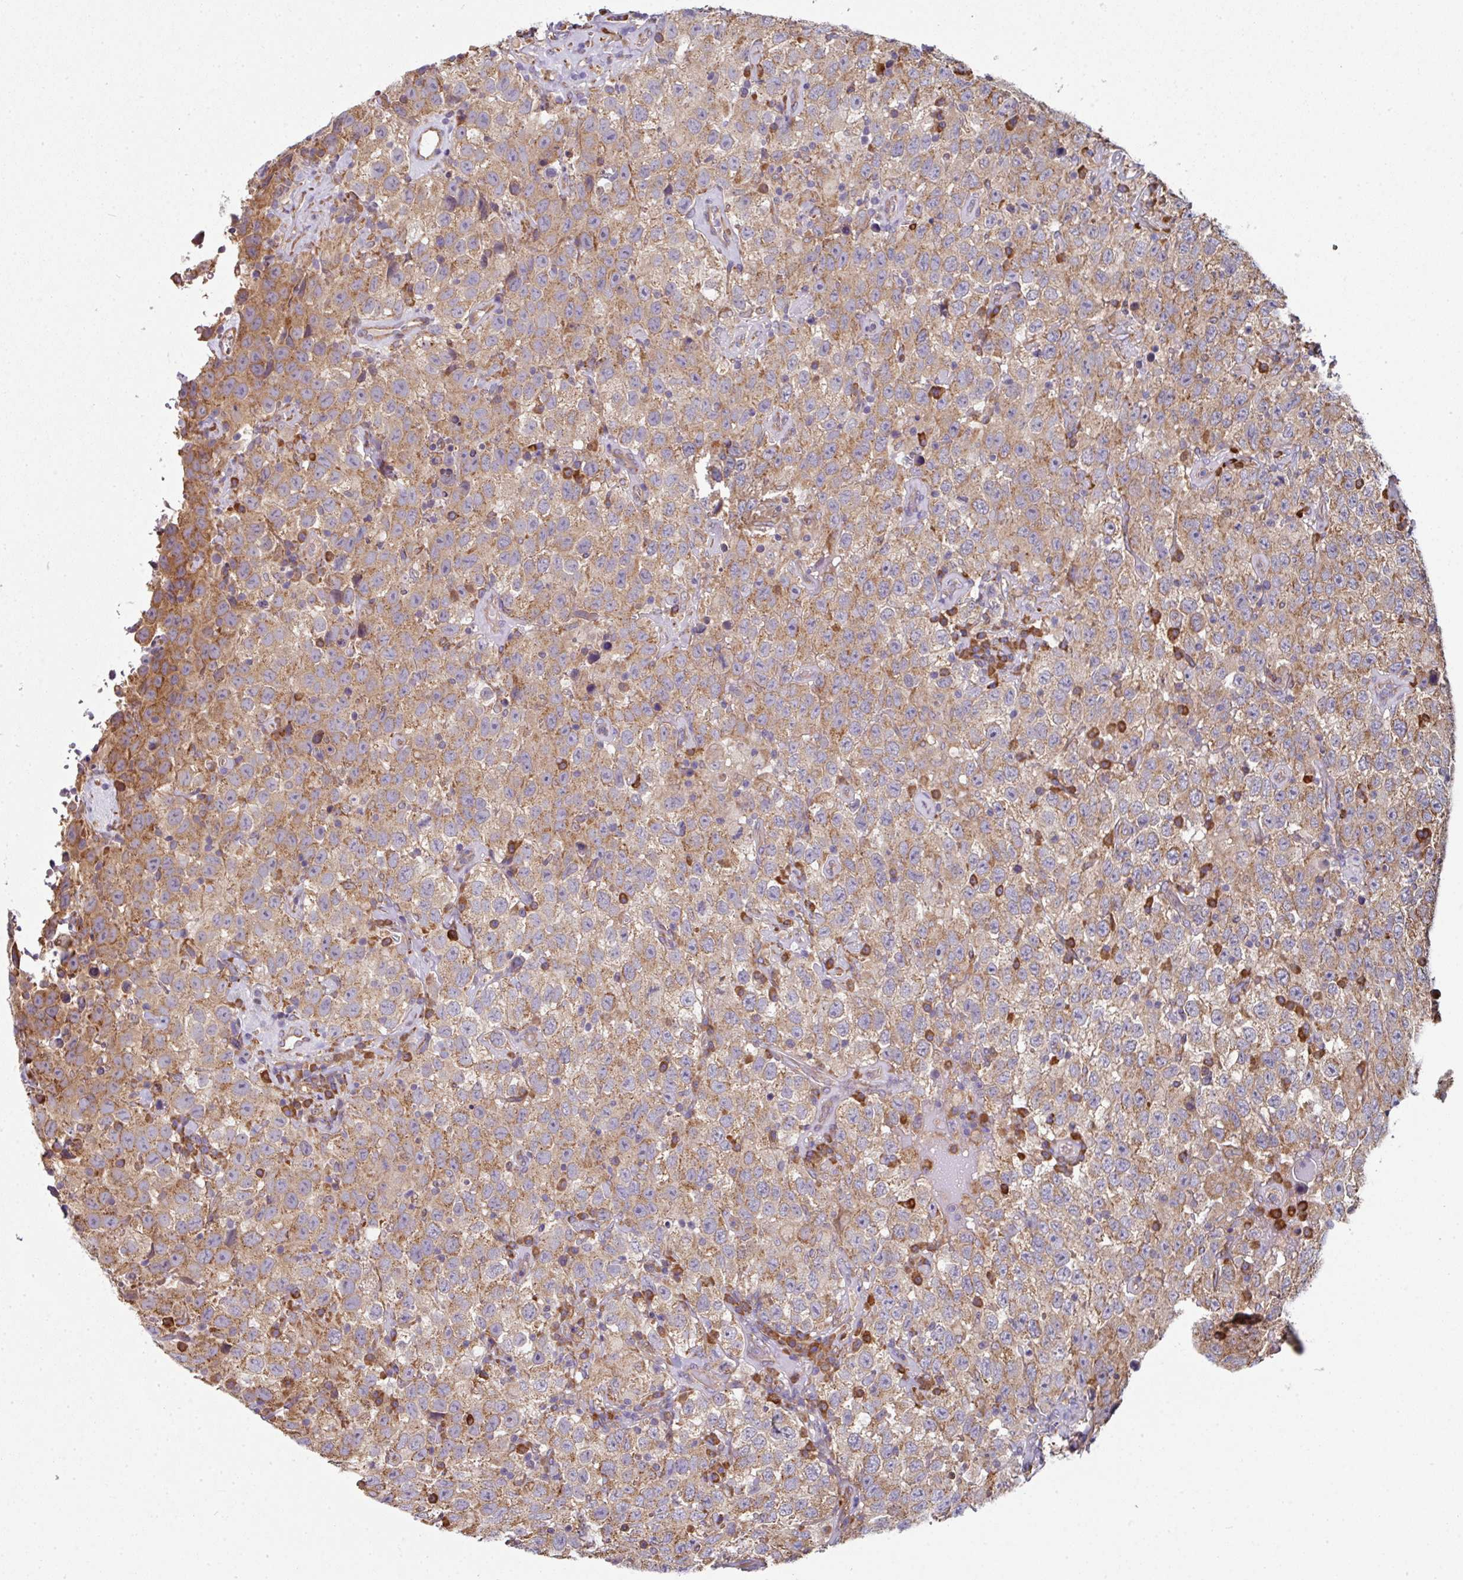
{"staining": {"intensity": "moderate", "quantity": ">75%", "location": "cytoplasmic/membranous"}, "tissue": "testis cancer", "cell_type": "Tumor cells", "image_type": "cancer", "snomed": [{"axis": "morphology", "description": "Seminoma, NOS"}, {"axis": "topography", "description": "Testis"}], "caption": "Seminoma (testis) stained with a protein marker displays moderate staining in tumor cells.", "gene": "FAT4", "patient": {"sex": "male", "age": 41}}